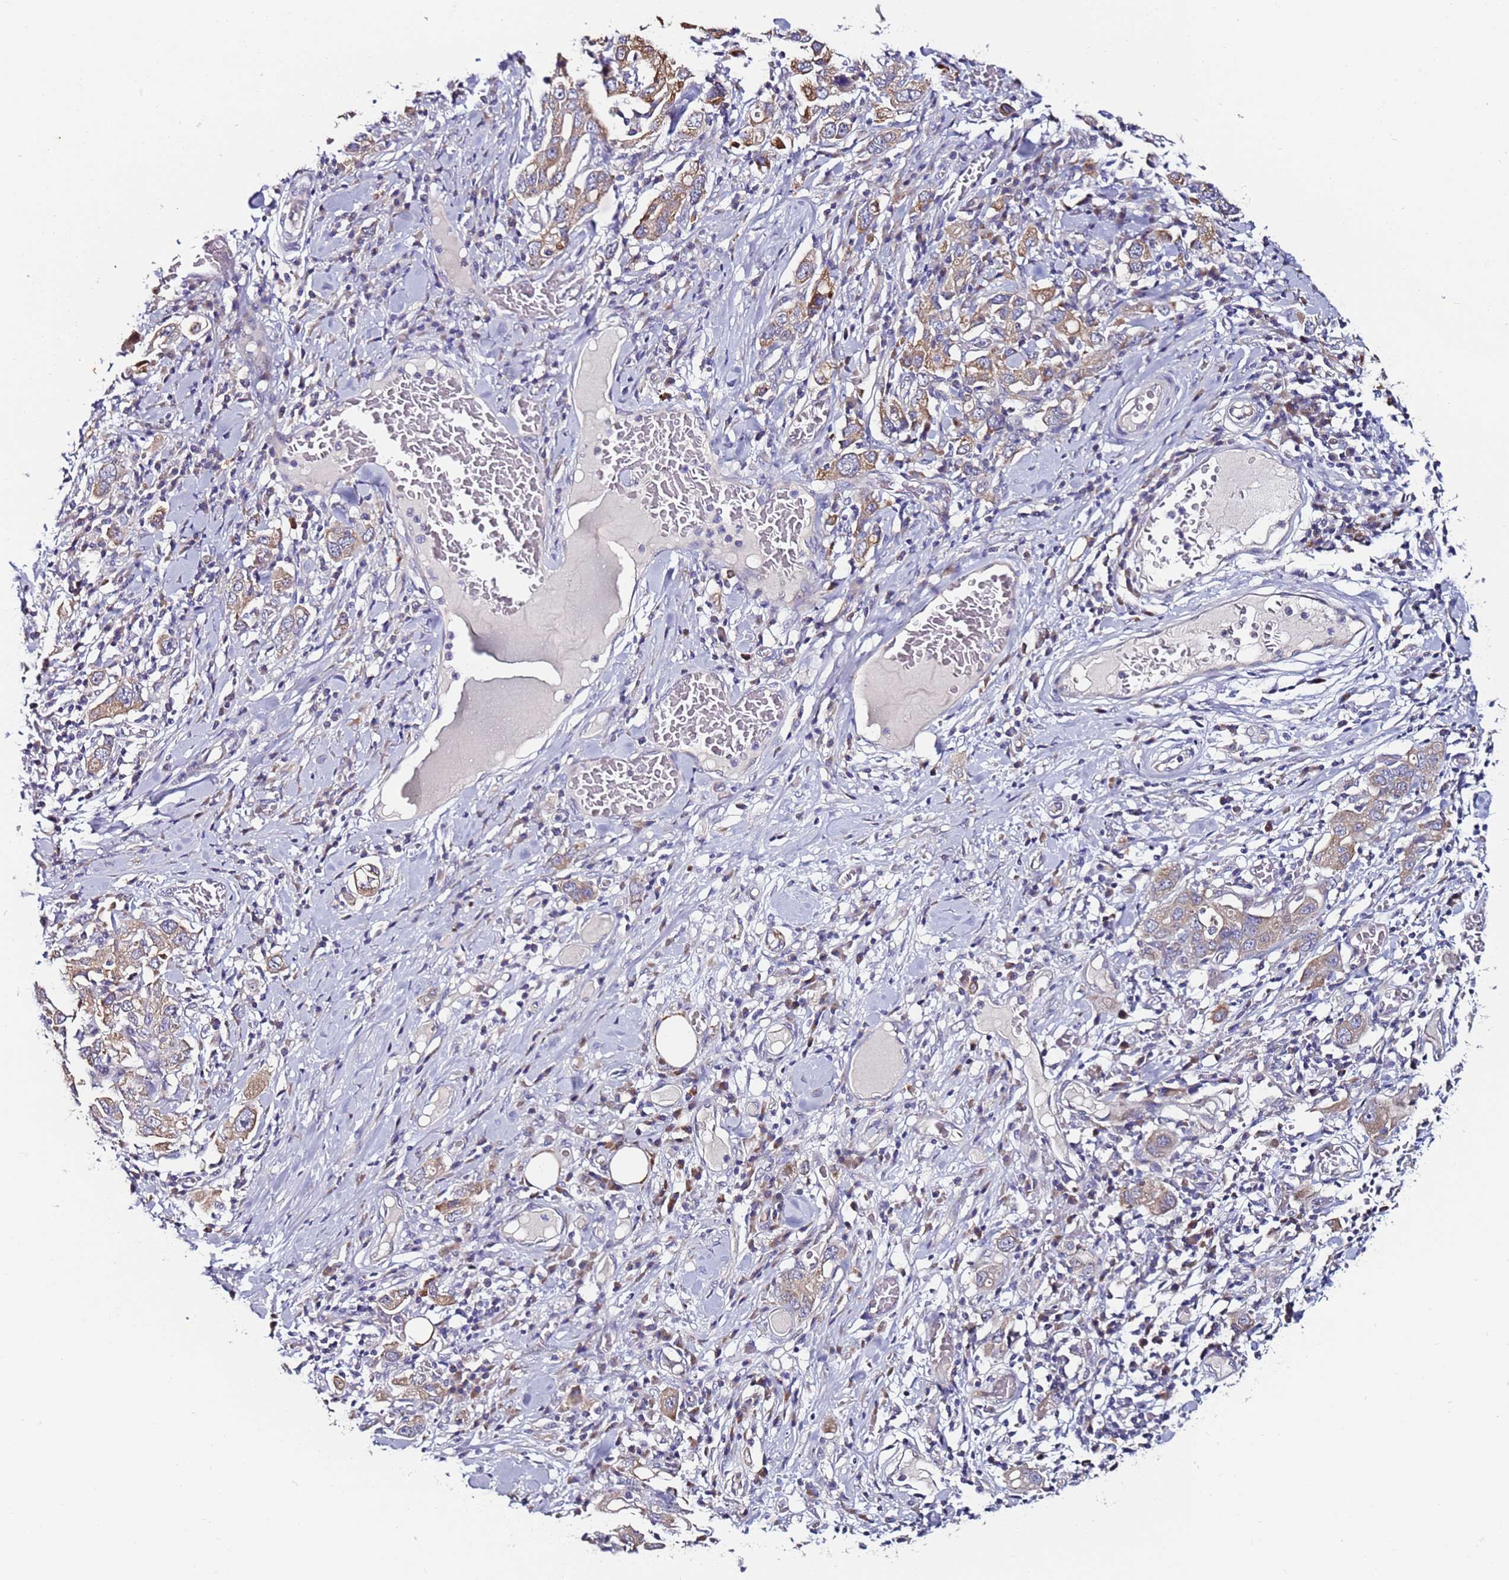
{"staining": {"intensity": "moderate", "quantity": ">75%", "location": "cytoplasmic/membranous"}, "tissue": "stomach cancer", "cell_type": "Tumor cells", "image_type": "cancer", "snomed": [{"axis": "morphology", "description": "Adenocarcinoma, NOS"}, {"axis": "topography", "description": "Stomach, upper"}], "caption": "Stomach adenocarcinoma stained with a protein marker displays moderate staining in tumor cells.", "gene": "SRRM5", "patient": {"sex": "male", "age": 62}}